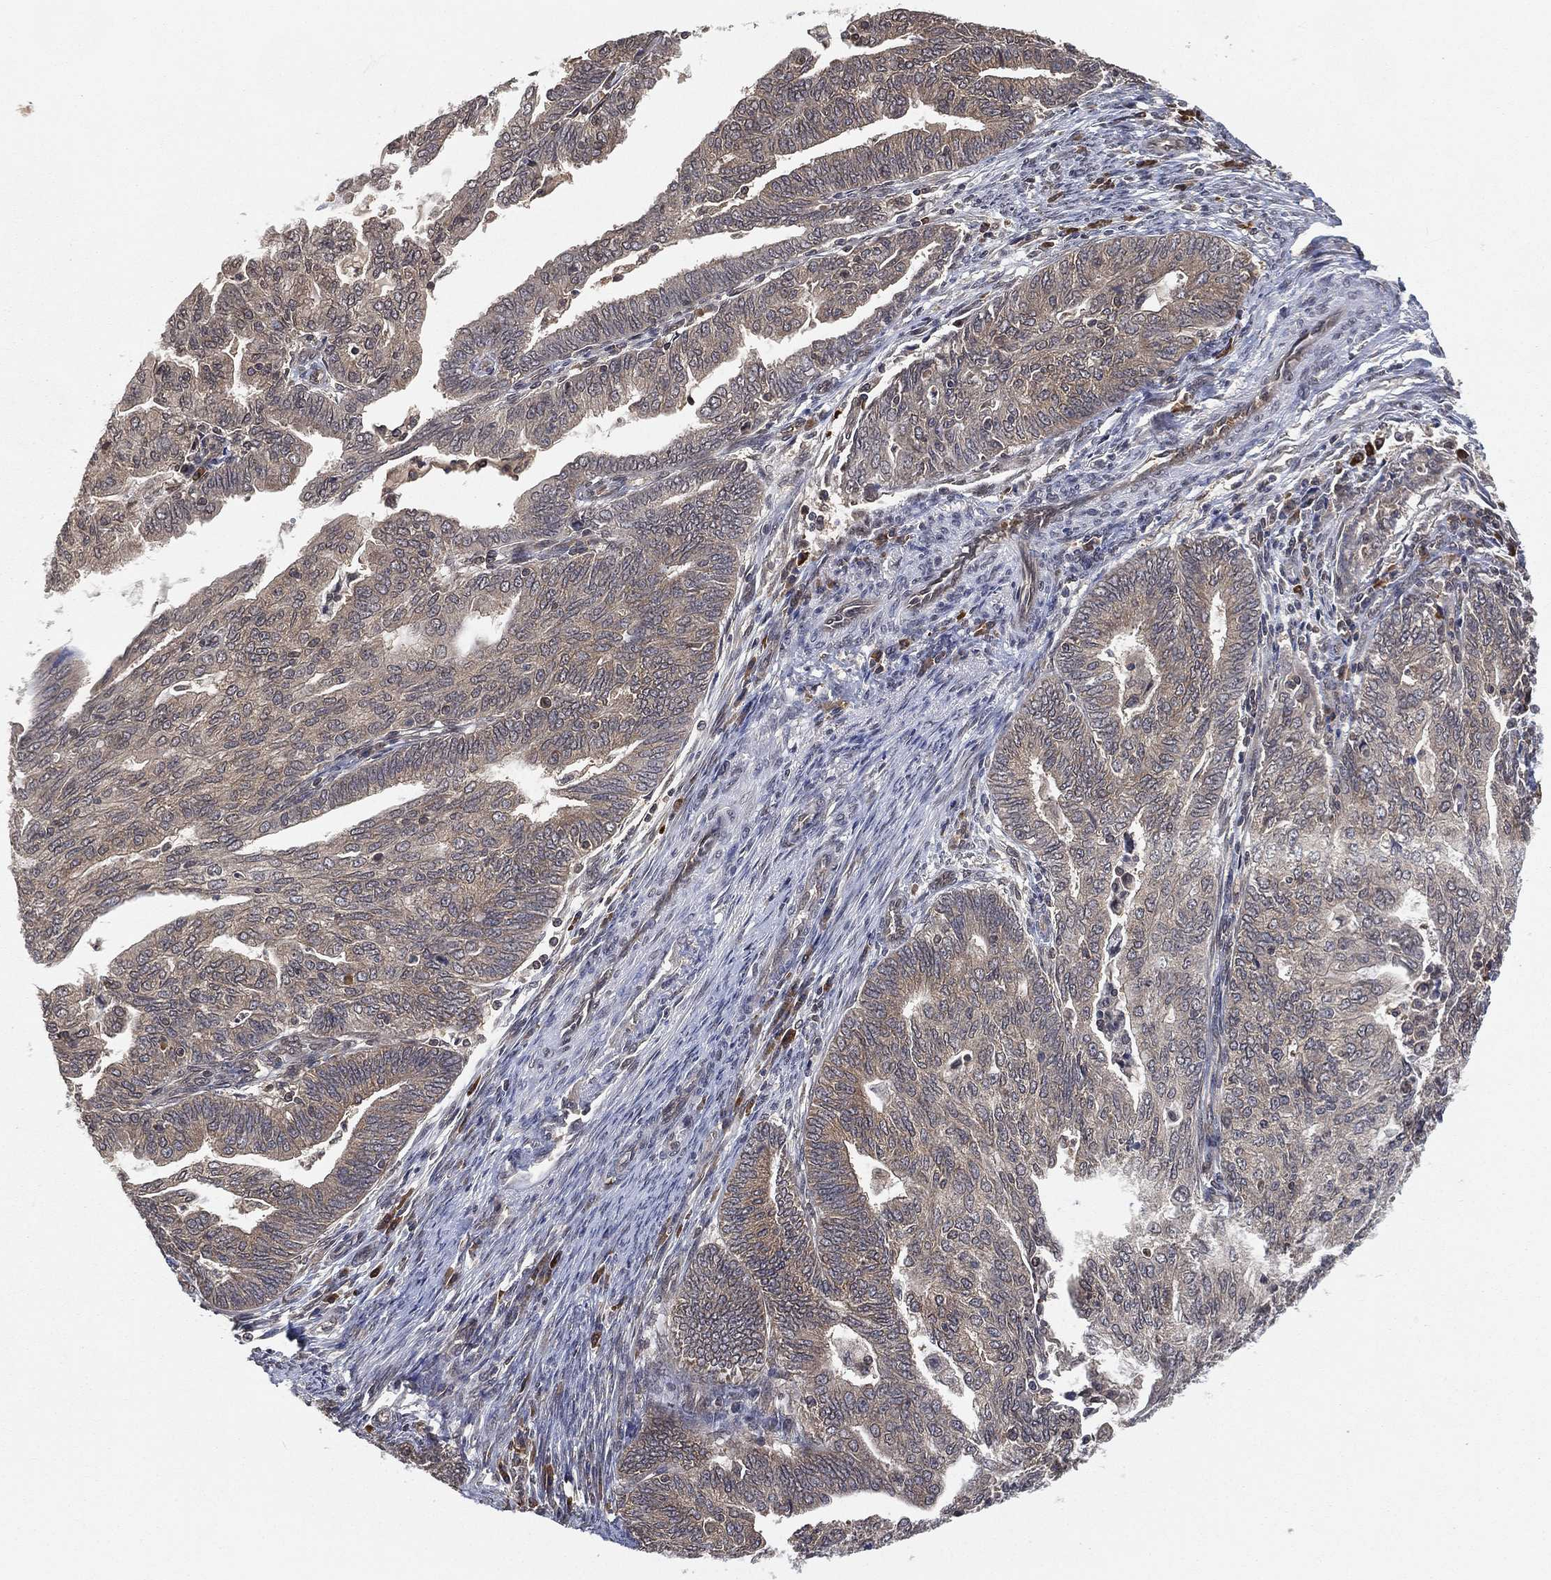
{"staining": {"intensity": "weak", "quantity": "25%-75%", "location": "cytoplasmic/membranous"}, "tissue": "endometrial cancer", "cell_type": "Tumor cells", "image_type": "cancer", "snomed": [{"axis": "morphology", "description": "Adenocarcinoma, NOS"}, {"axis": "topography", "description": "Endometrium"}], "caption": "Tumor cells display low levels of weak cytoplasmic/membranous positivity in about 25%-75% of cells in endometrial cancer.", "gene": "UBA5", "patient": {"sex": "female", "age": 82}}